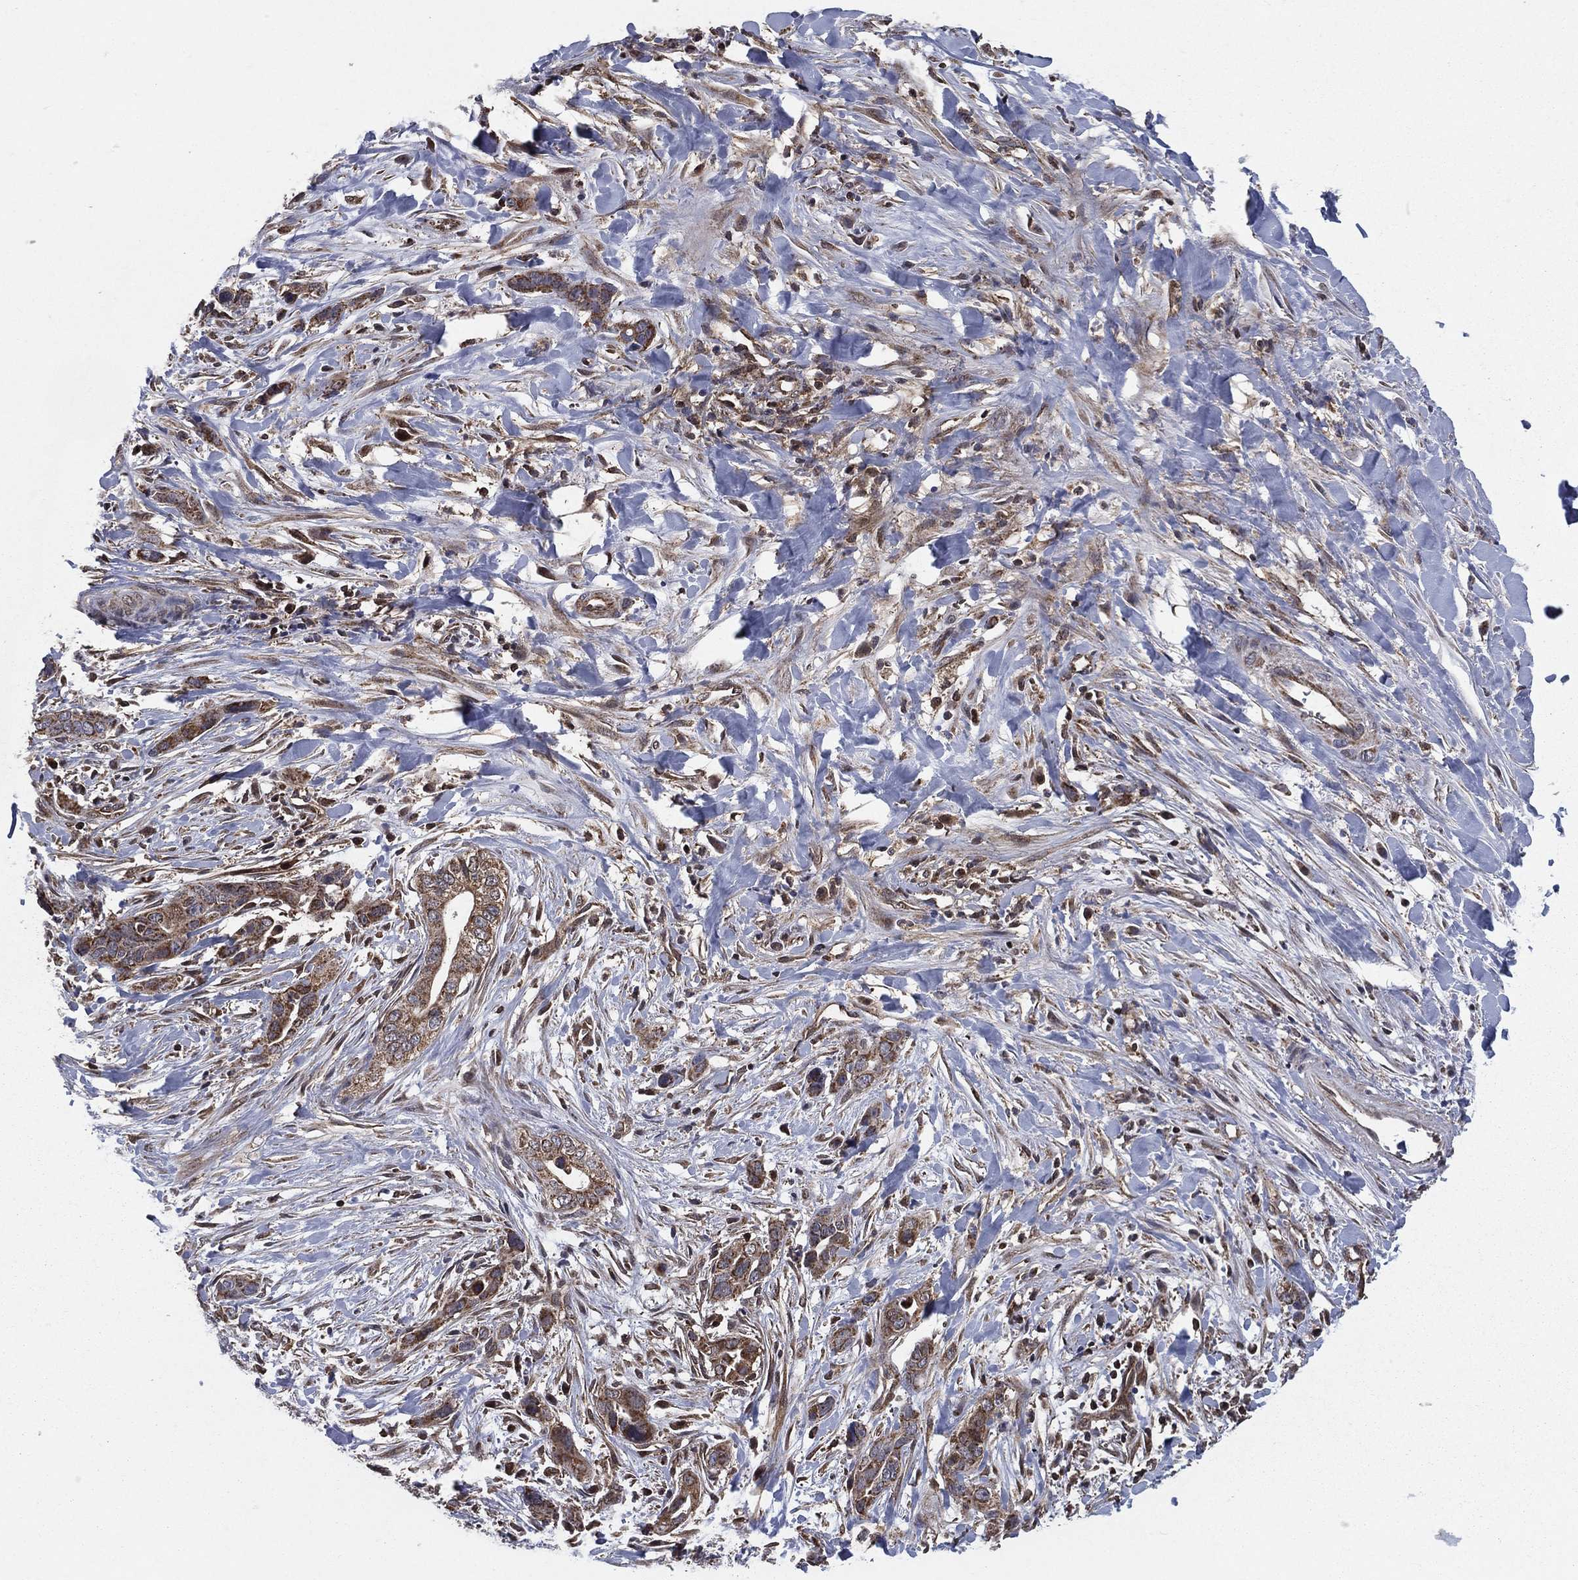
{"staining": {"intensity": "moderate", "quantity": ">75%", "location": "cytoplasmic/membranous"}, "tissue": "liver cancer", "cell_type": "Tumor cells", "image_type": "cancer", "snomed": [{"axis": "morphology", "description": "Cholangiocarcinoma"}, {"axis": "topography", "description": "Liver"}], "caption": "Tumor cells exhibit medium levels of moderate cytoplasmic/membranous positivity in about >75% of cells in human cholangiocarcinoma (liver).", "gene": "RIGI", "patient": {"sex": "female", "age": 79}}